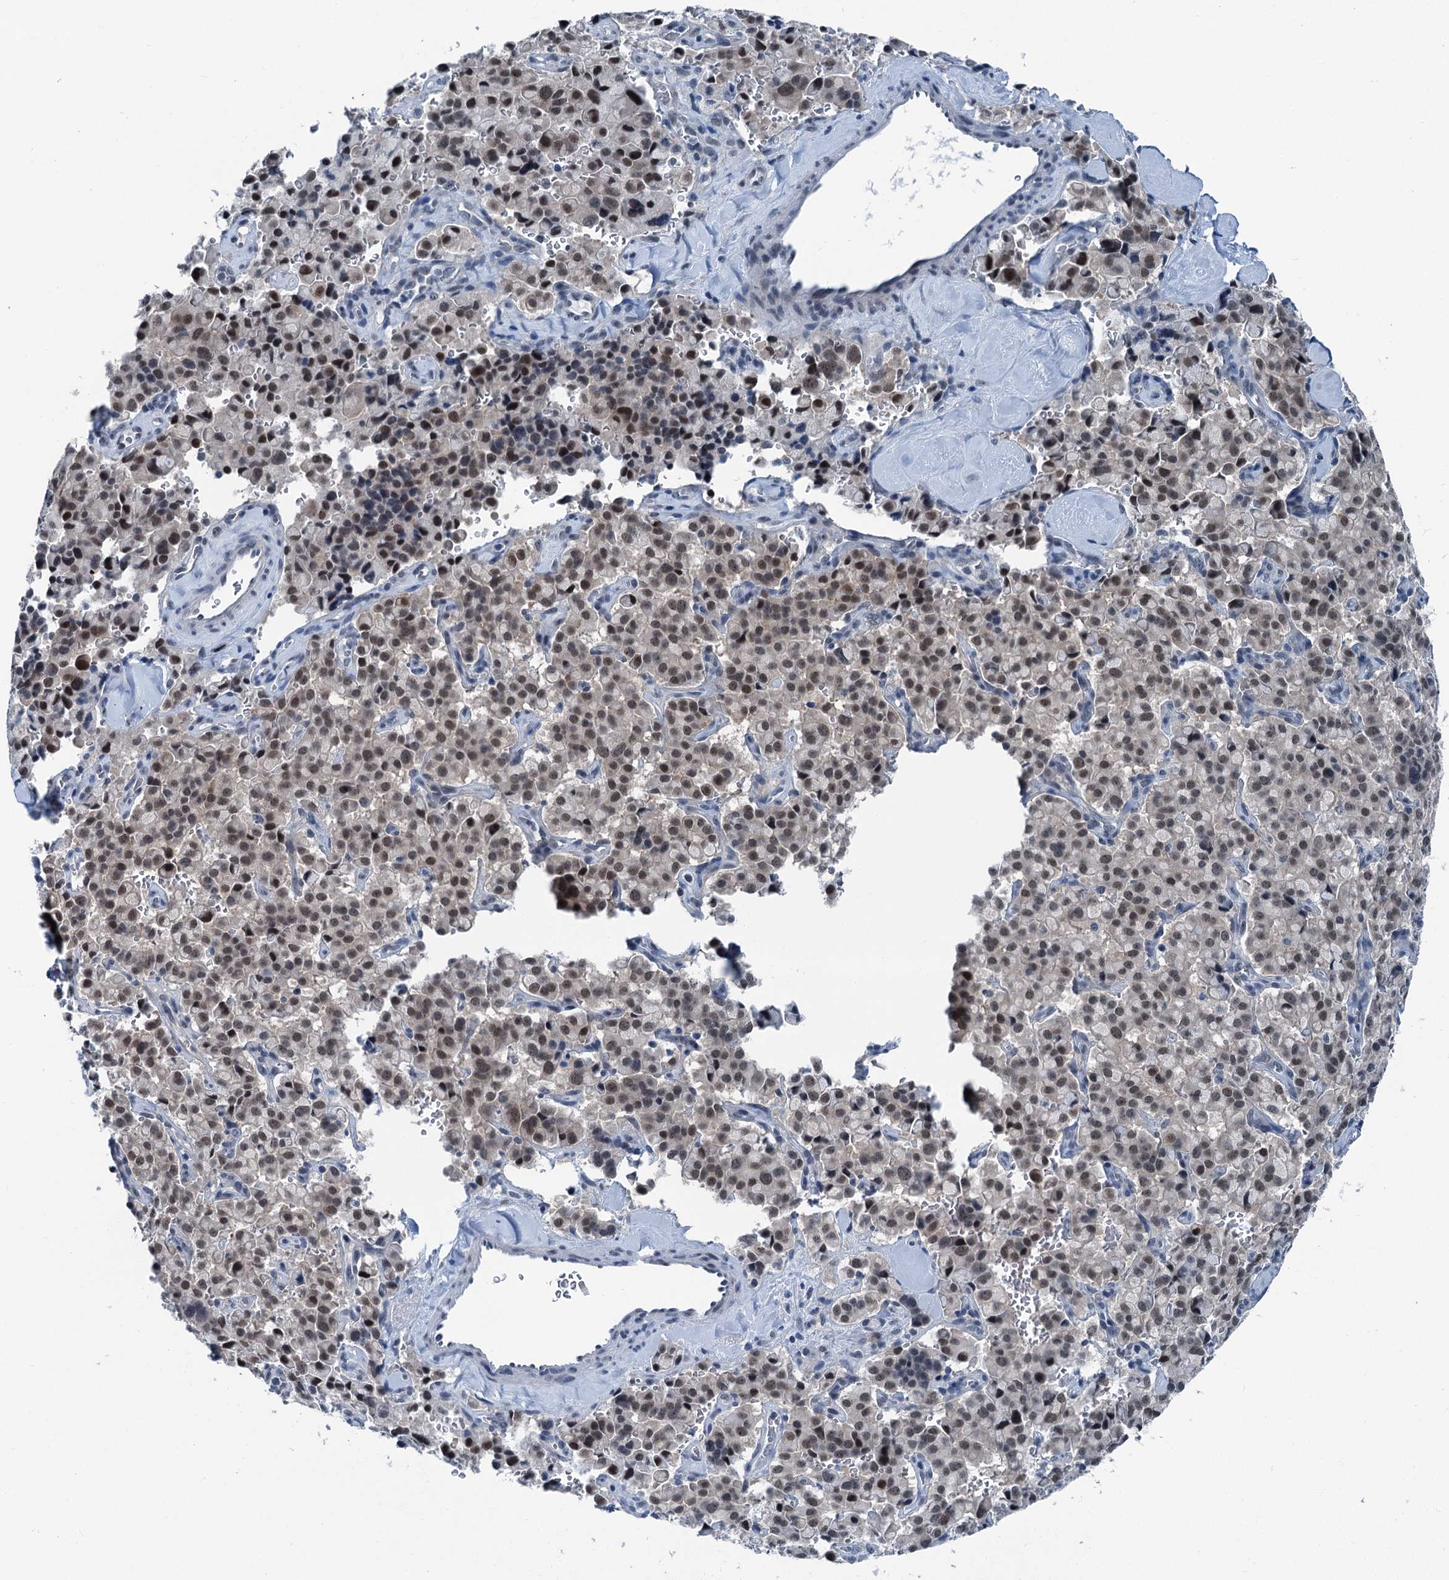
{"staining": {"intensity": "moderate", "quantity": ">75%", "location": "nuclear"}, "tissue": "pancreatic cancer", "cell_type": "Tumor cells", "image_type": "cancer", "snomed": [{"axis": "morphology", "description": "Adenocarcinoma, NOS"}, {"axis": "topography", "description": "Pancreas"}], "caption": "Human pancreatic cancer stained with a brown dye reveals moderate nuclear positive positivity in approximately >75% of tumor cells.", "gene": "TRPT1", "patient": {"sex": "male", "age": 65}}